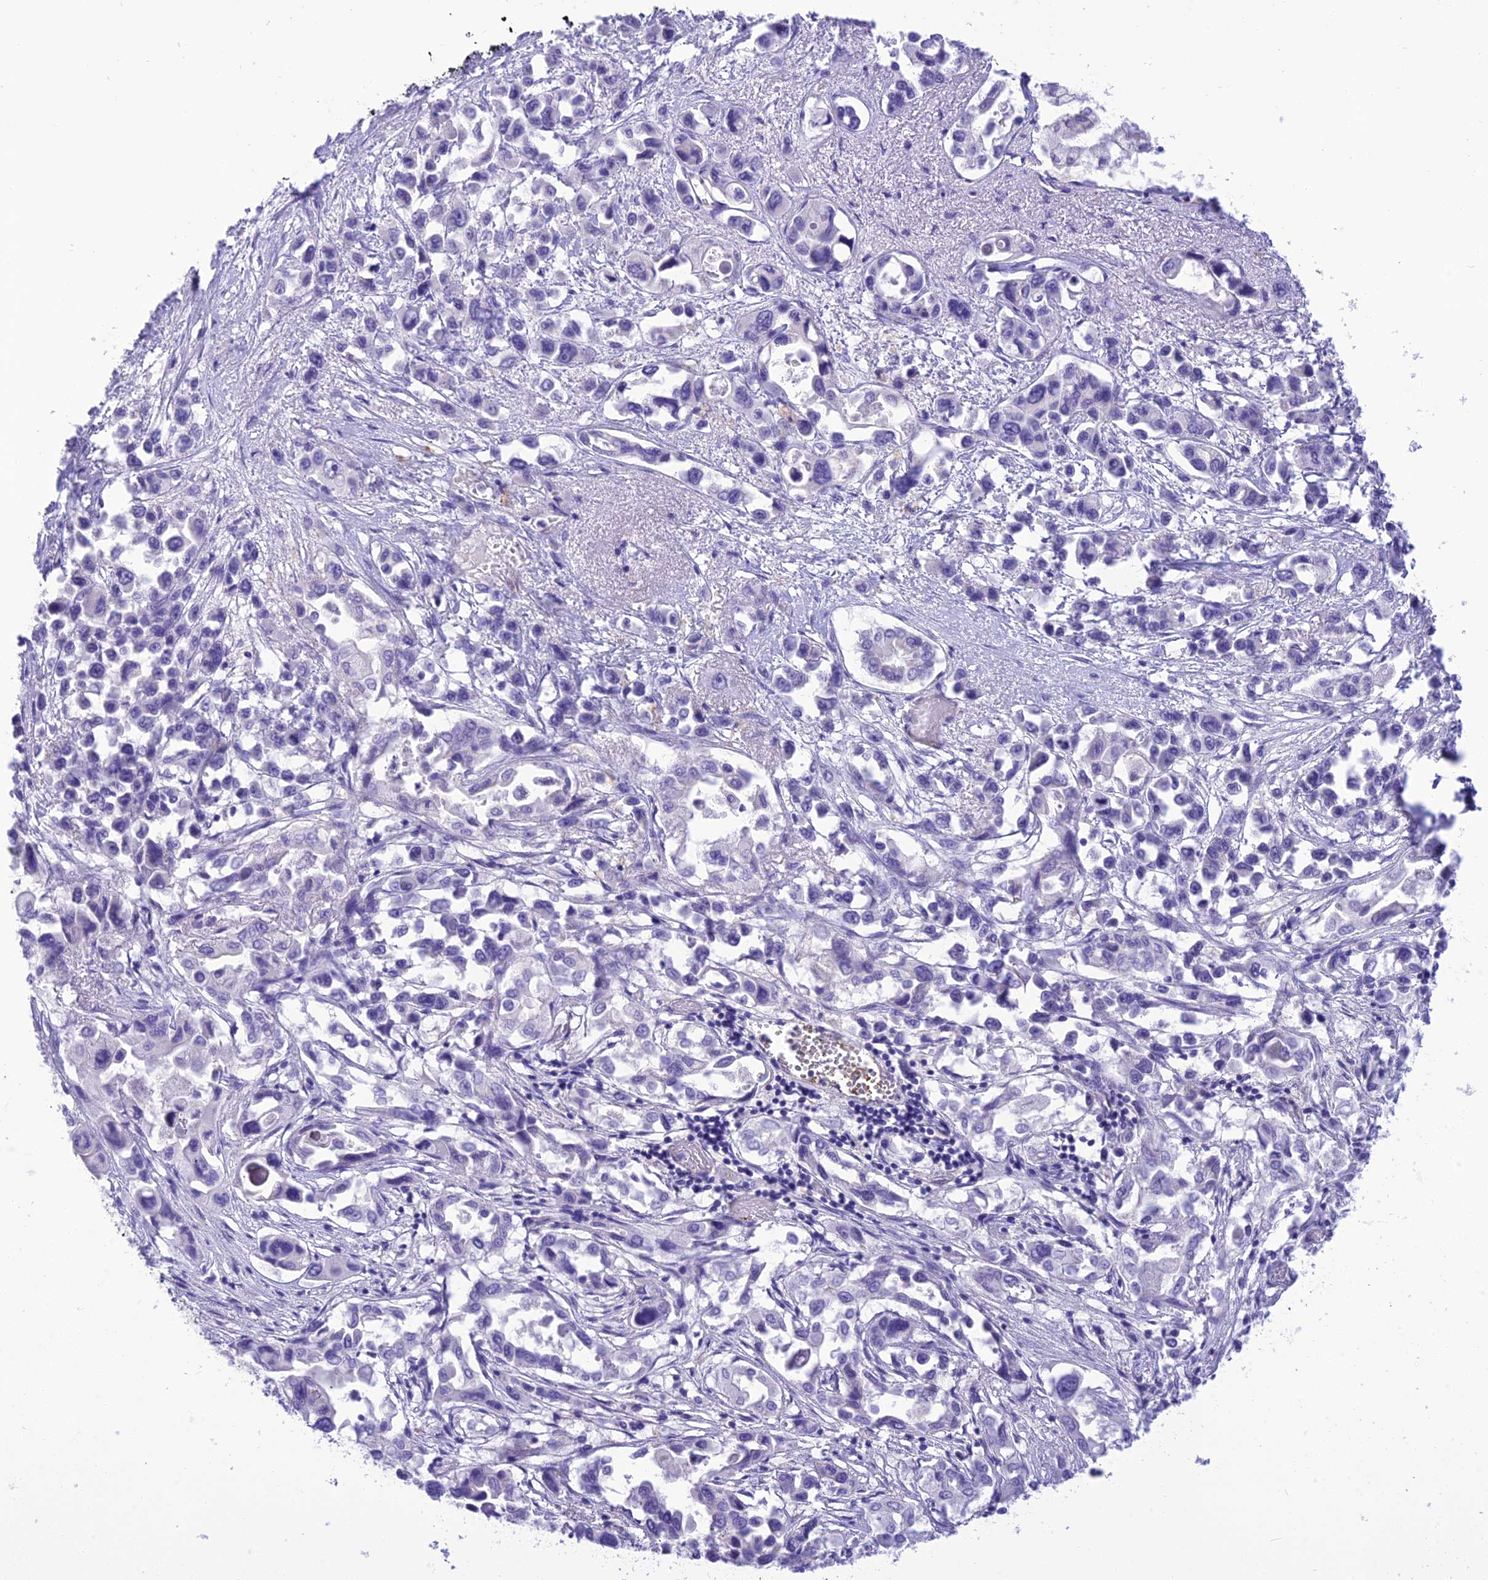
{"staining": {"intensity": "negative", "quantity": "none", "location": "none"}, "tissue": "pancreatic cancer", "cell_type": "Tumor cells", "image_type": "cancer", "snomed": [{"axis": "morphology", "description": "Adenocarcinoma, NOS"}, {"axis": "topography", "description": "Pancreas"}], "caption": "Immunohistochemistry of human pancreatic cancer (adenocarcinoma) shows no staining in tumor cells. (DAB (3,3'-diaminobenzidine) IHC with hematoxylin counter stain).", "gene": "DHDH", "patient": {"sex": "male", "age": 92}}